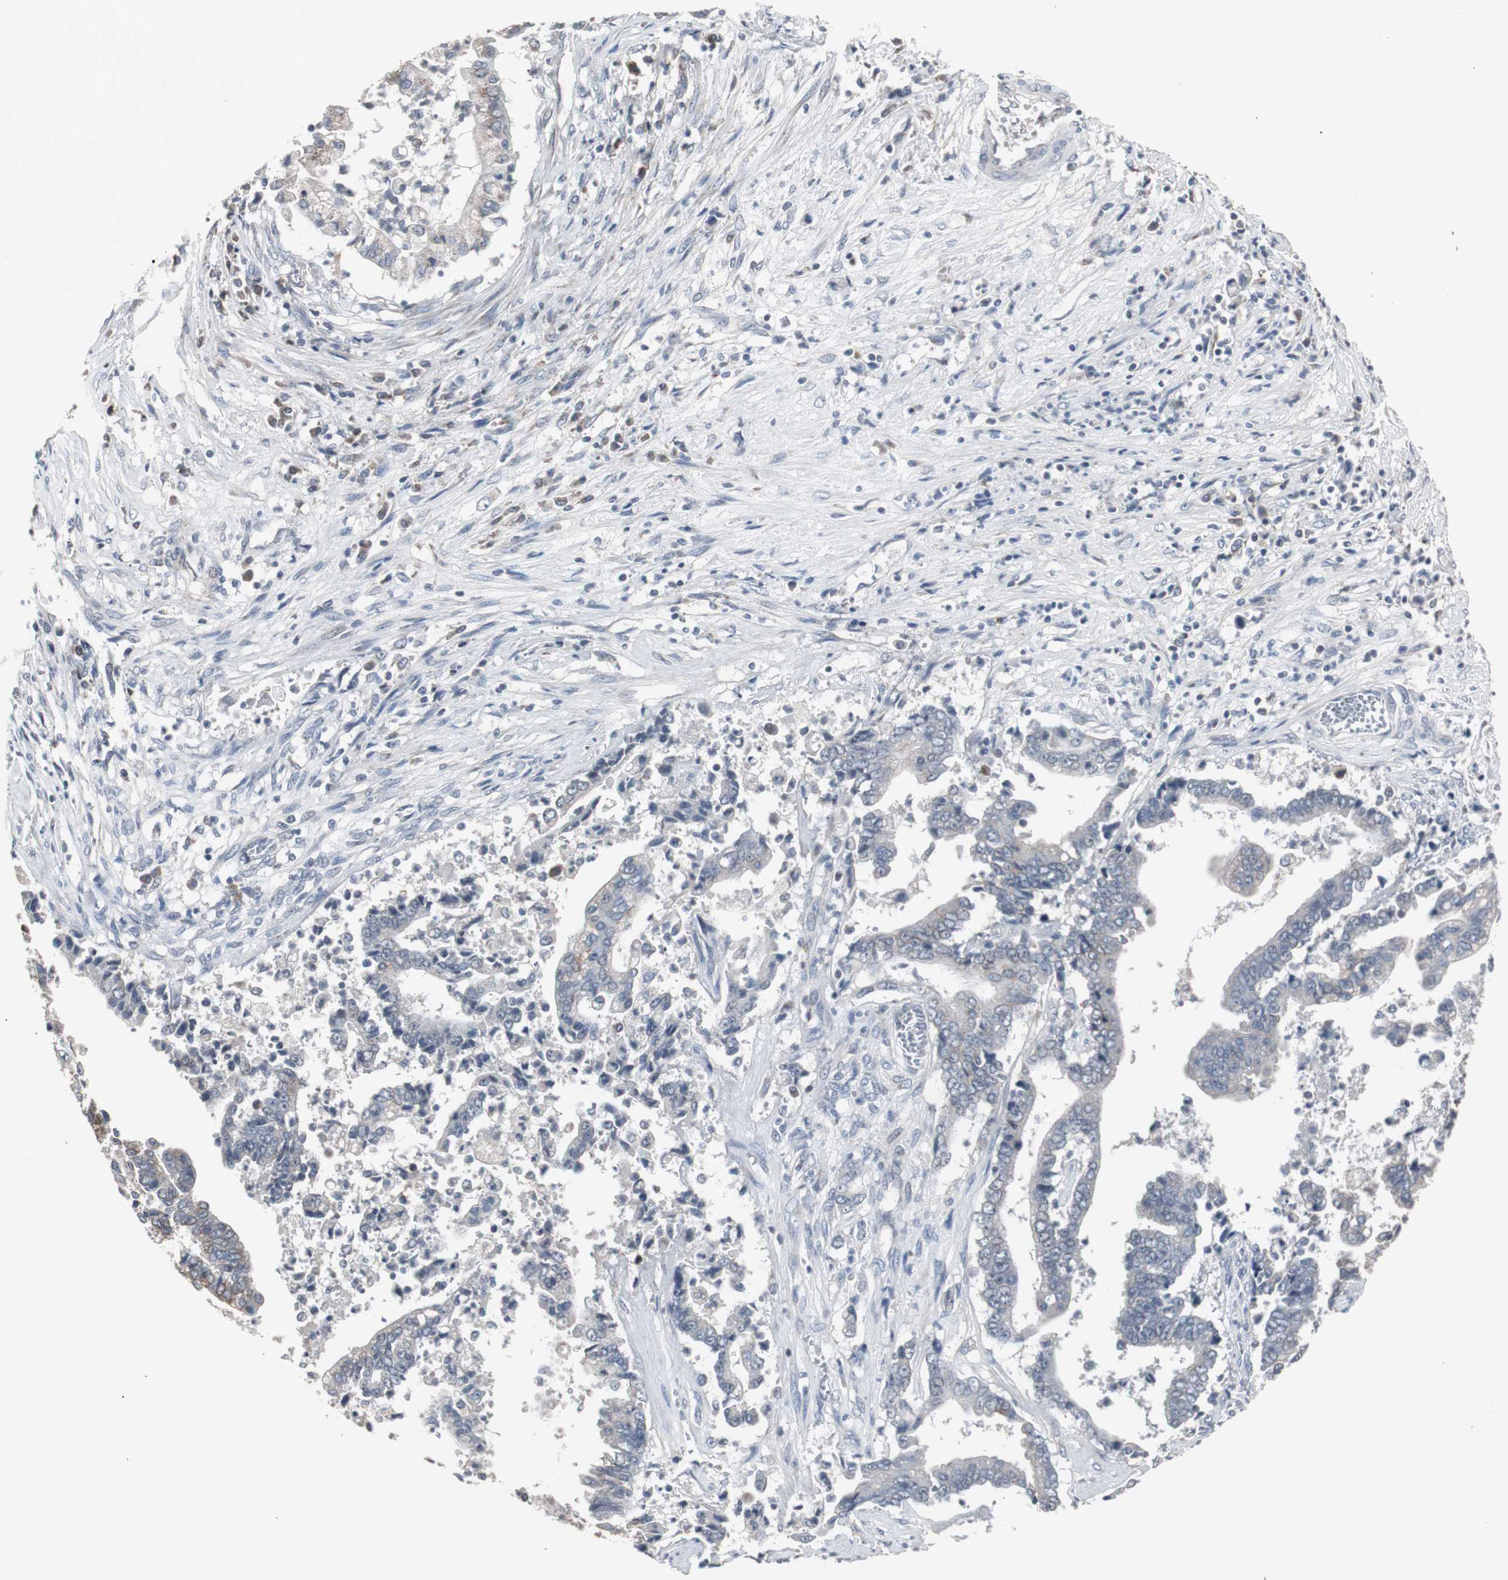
{"staining": {"intensity": "weak", "quantity": "25%-75%", "location": "cytoplasmic/membranous"}, "tissue": "liver cancer", "cell_type": "Tumor cells", "image_type": "cancer", "snomed": [{"axis": "morphology", "description": "Cholangiocarcinoma"}, {"axis": "topography", "description": "Liver"}], "caption": "This image reveals cholangiocarcinoma (liver) stained with immunohistochemistry to label a protein in brown. The cytoplasmic/membranous of tumor cells show weak positivity for the protein. Nuclei are counter-stained blue.", "gene": "ACAA1", "patient": {"sex": "male", "age": 57}}